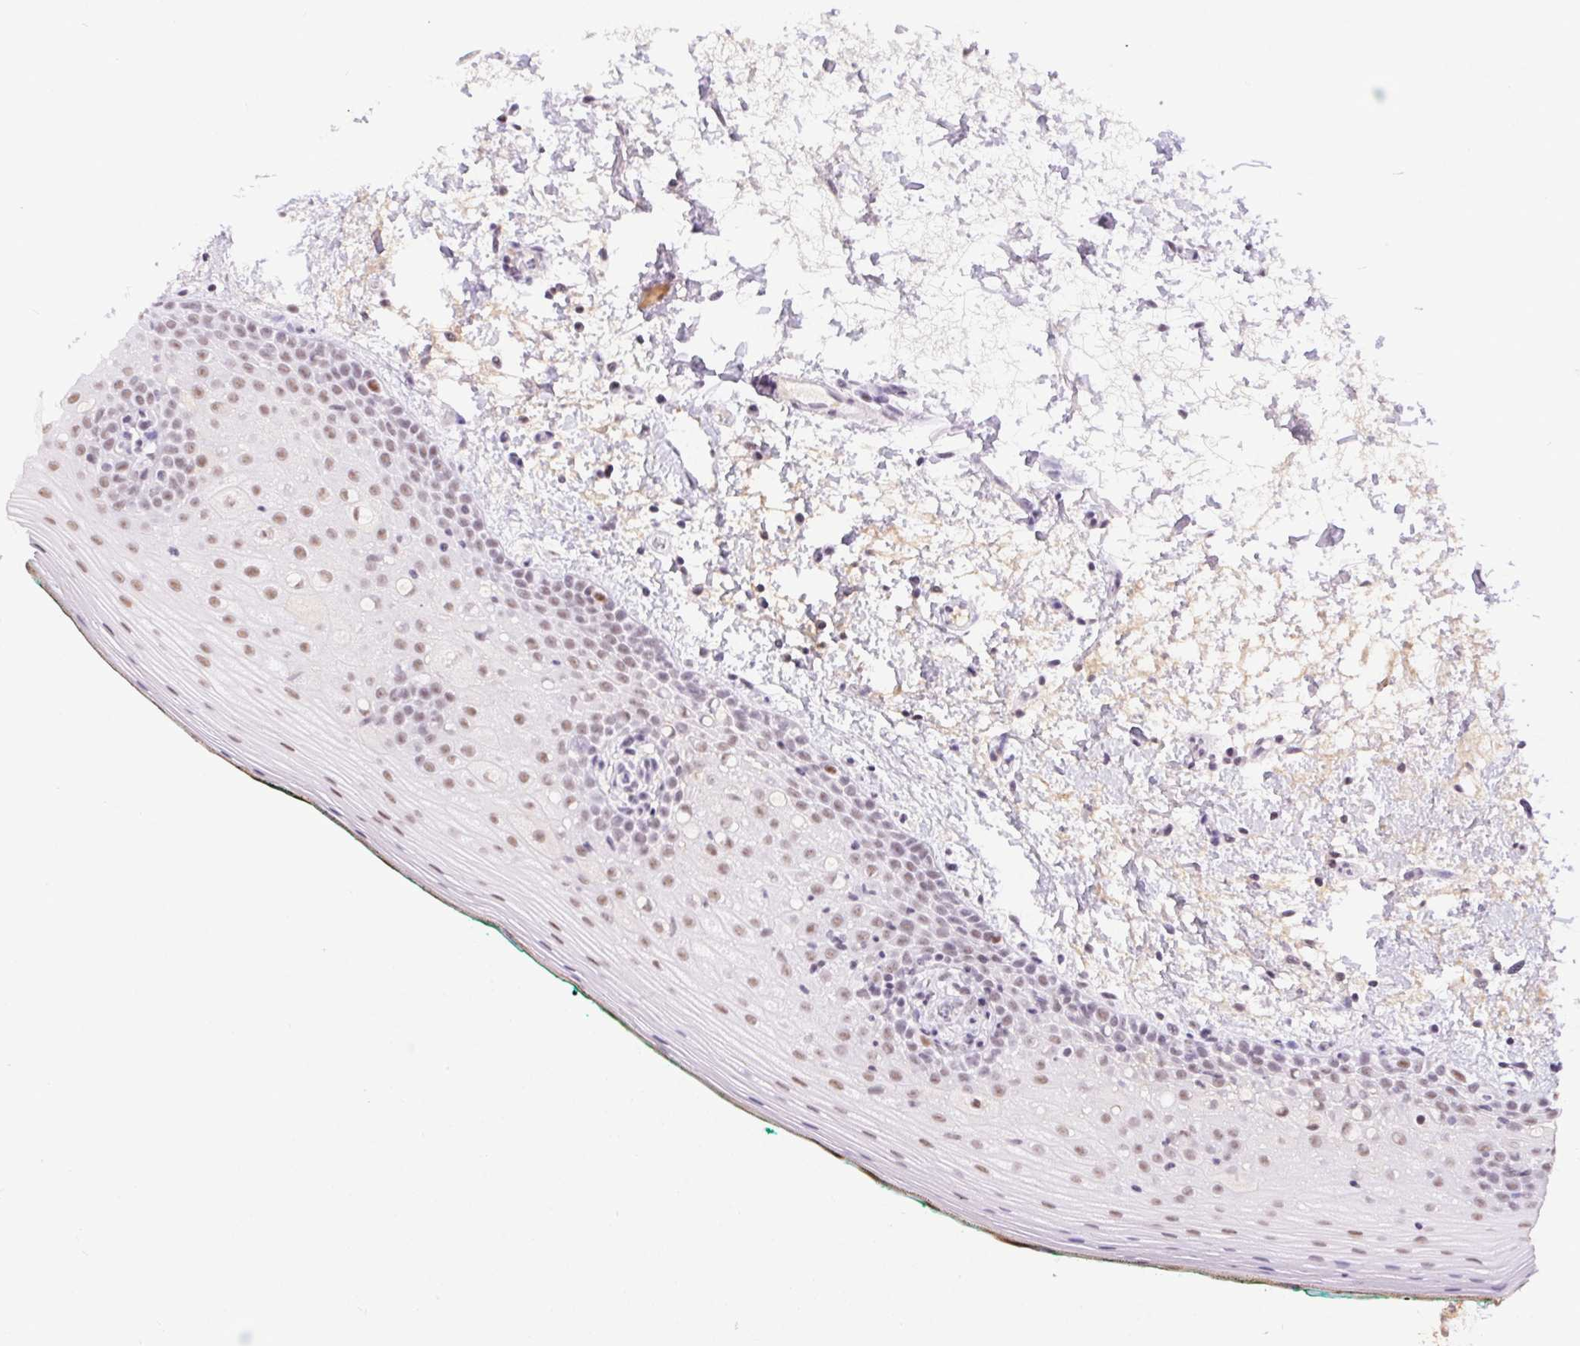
{"staining": {"intensity": "weak", "quantity": "25%-75%", "location": "nuclear"}, "tissue": "oral mucosa", "cell_type": "Squamous epithelial cells", "image_type": "normal", "snomed": [{"axis": "morphology", "description": "Normal tissue, NOS"}, {"axis": "topography", "description": "Oral tissue"}], "caption": "Normal oral mucosa shows weak nuclear staining in about 25%-75% of squamous epithelial cells, visualized by immunohistochemistry. The protein is shown in brown color, while the nuclei are stained blue.", "gene": "DDX17", "patient": {"sex": "female", "age": 83}}